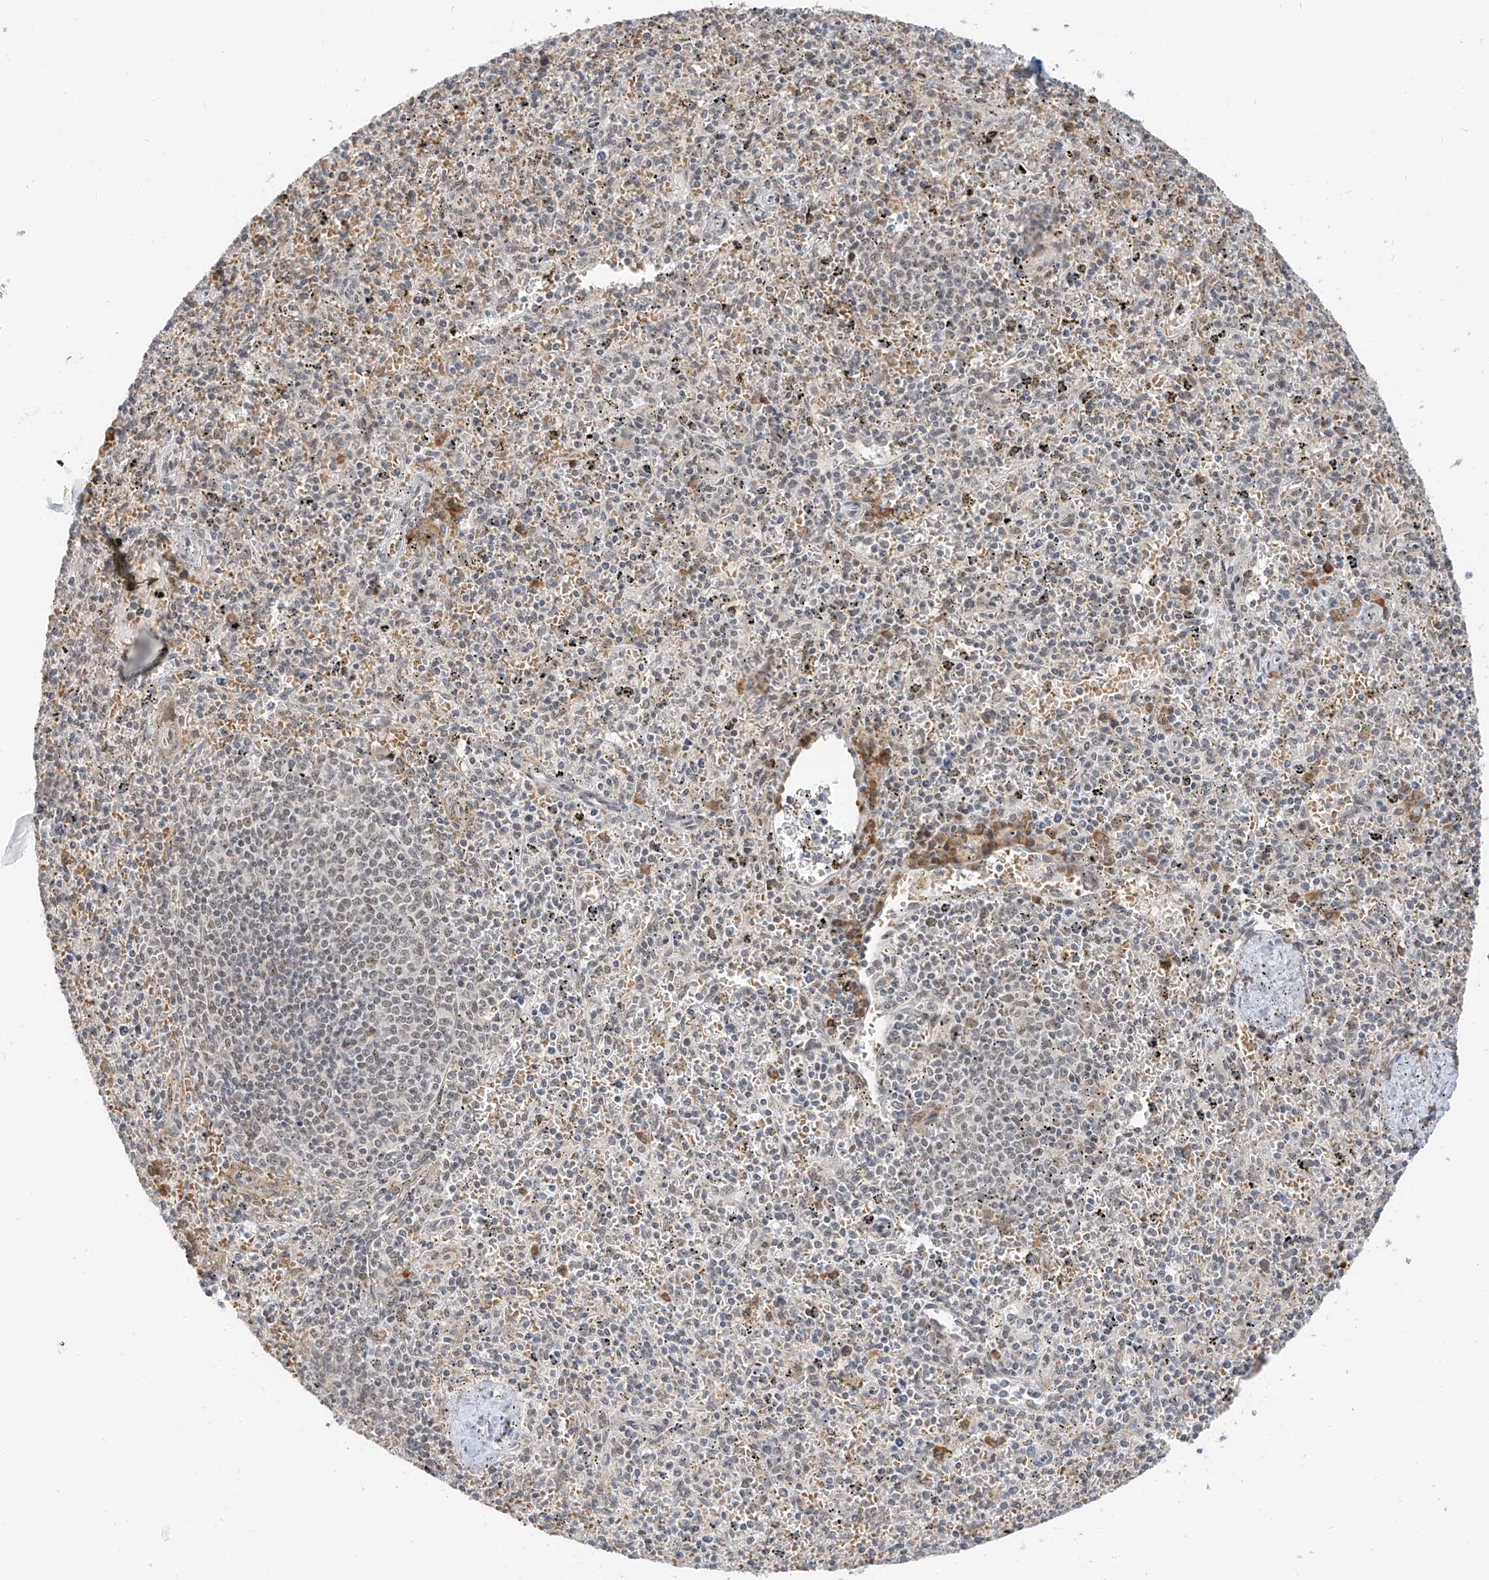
{"staining": {"intensity": "negative", "quantity": "none", "location": "none"}, "tissue": "spleen", "cell_type": "Cells in red pulp", "image_type": "normal", "snomed": [{"axis": "morphology", "description": "Normal tissue, NOS"}, {"axis": "topography", "description": "Spleen"}], "caption": "Protein analysis of benign spleen displays no significant positivity in cells in red pulp. The staining was performed using DAB (3,3'-diaminobenzidine) to visualize the protein expression in brown, while the nuclei were stained in blue with hematoxylin (Magnification: 20x).", "gene": "ZMYM2", "patient": {"sex": "male", "age": 72}}